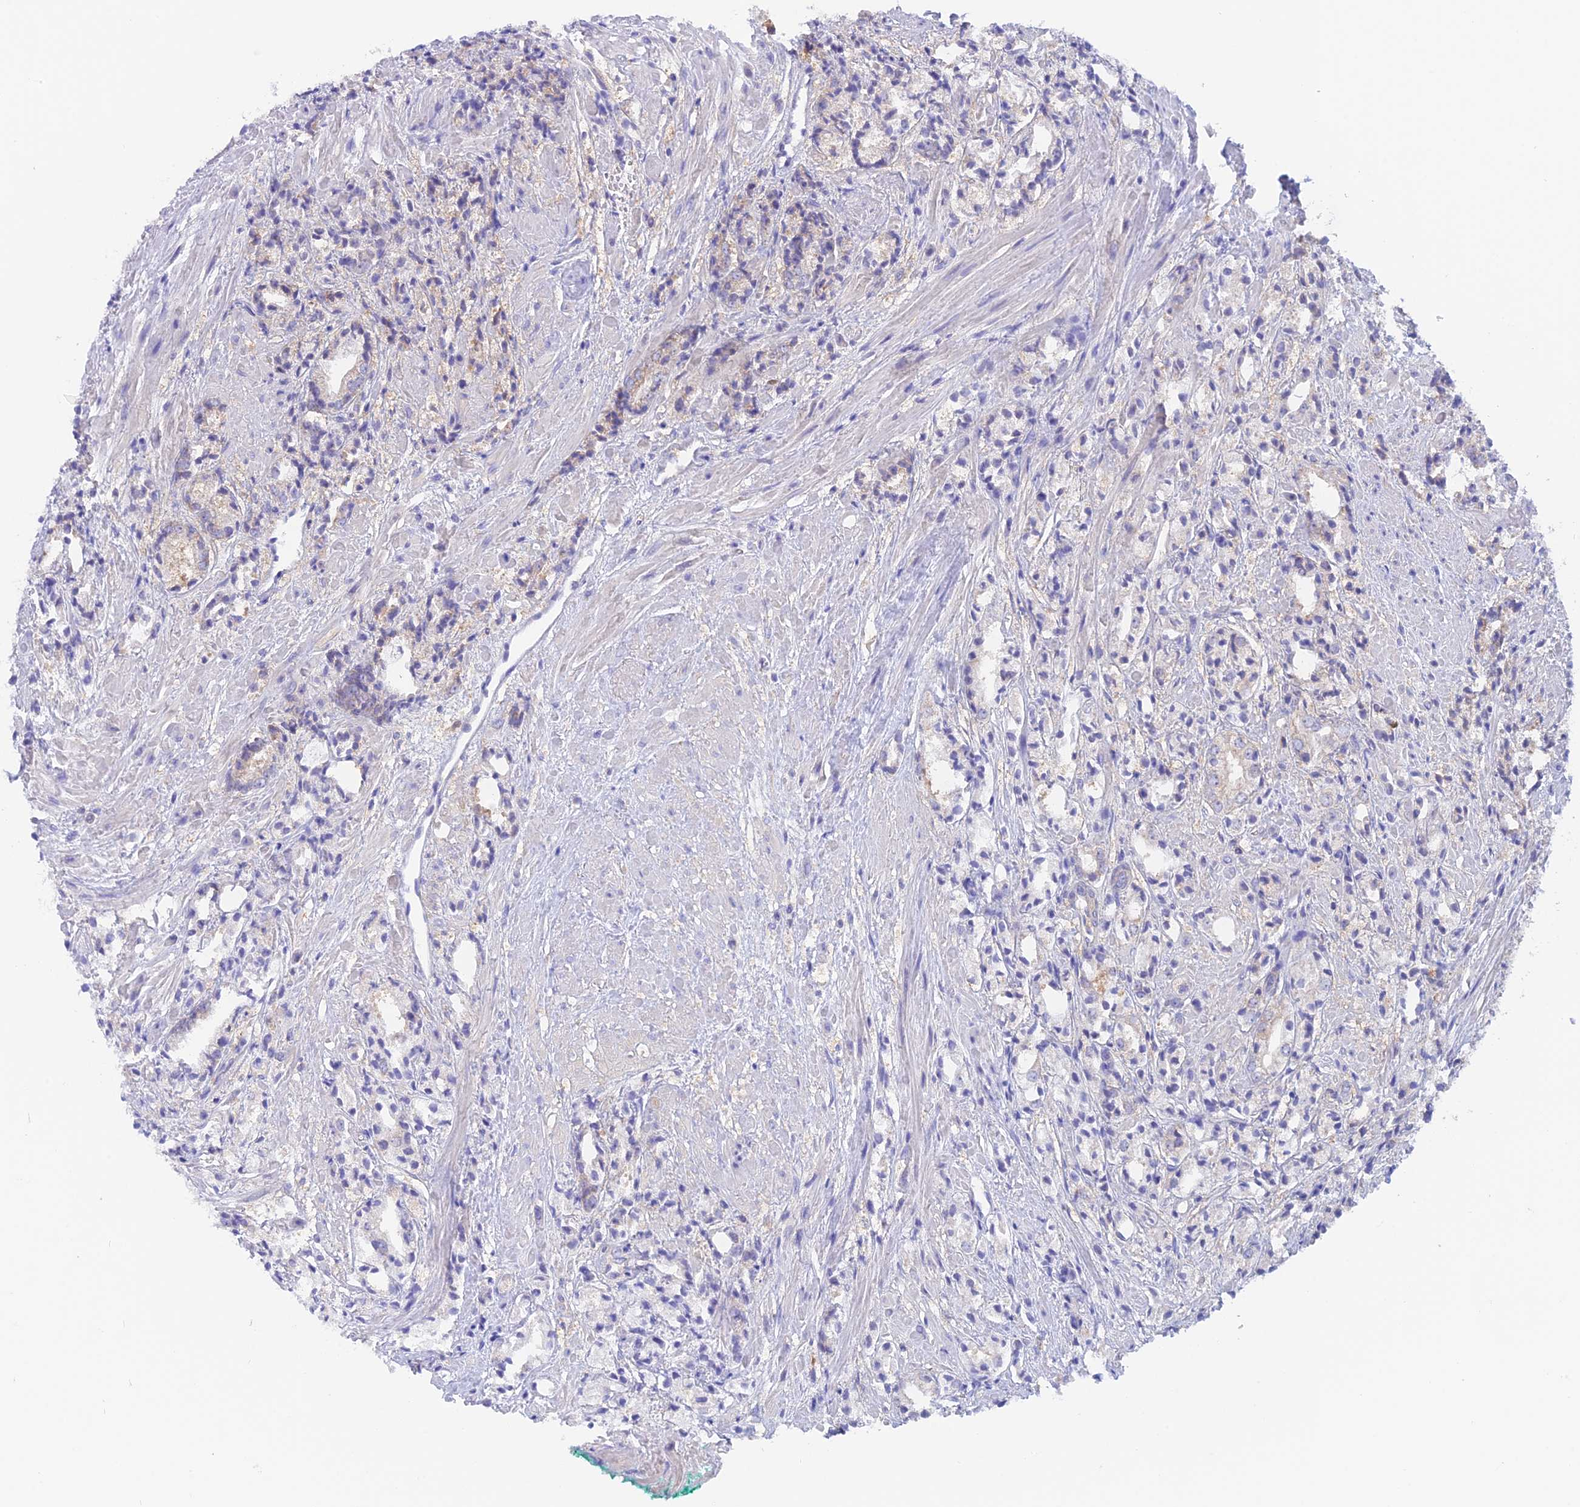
{"staining": {"intensity": "weak", "quantity": "<25%", "location": "cytoplasmic/membranous"}, "tissue": "prostate cancer", "cell_type": "Tumor cells", "image_type": "cancer", "snomed": [{"axis": "morphology", "description": "Adenocarcinoma, High grade"}, {"axis": "topography", "description": "Prostate"}], "caption": "A high-resolution histopathology image shows immunohistochemistry (IHC) staining of prostate cancer (high-grade adenocarcinoma), which reveals no significant expression in tumor cells. (DAB (3,3'-diaminobenzidine) immunohistochemistry (IHC) visualized using brightfield microscopy, high magnification).", "gene": "LZTFL1", "patient": {"sex": "male", "age": 50}}